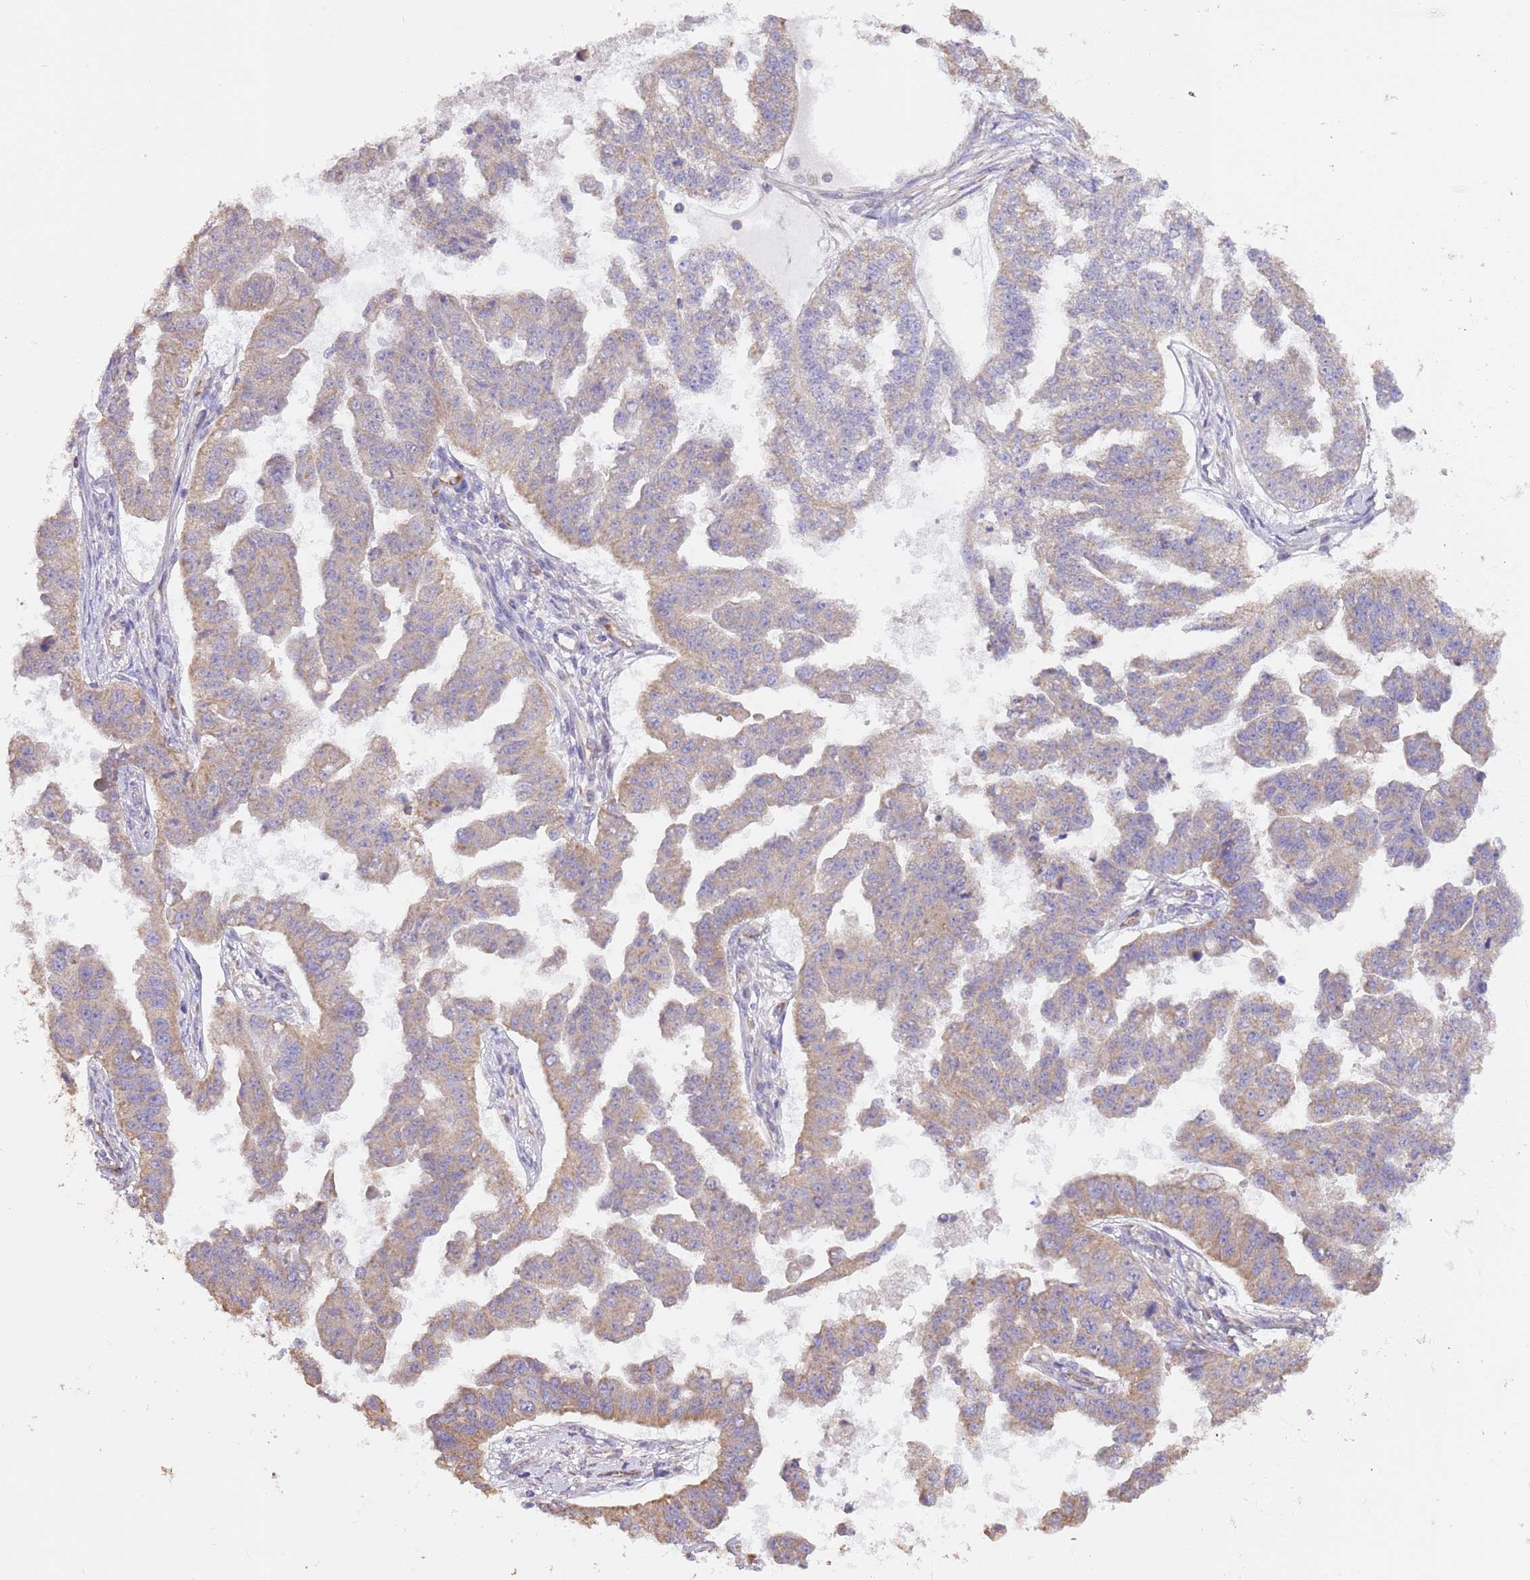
{"staining": {"intensity": "weak", "quantity": ">75%", "location": "cytoplasmic/membranous"}, "tissue": "ovarian cancer", "cell_type": "Tumor cells", "image_type": "cancer", "snomed": [{"axis": "morphology", "description": "Cystadenocarcinoma, serous, NOS"}, {"axis": "topography", "description": "Ovary"}], "caption": "Human ovarian cancer stained with a brown dye reveals weak cytoplasmic/membranous positive expression in approximately >75% of tumor cells.", "gene": "DOCK9", "patient": {"sex": "female", "age": 58}}